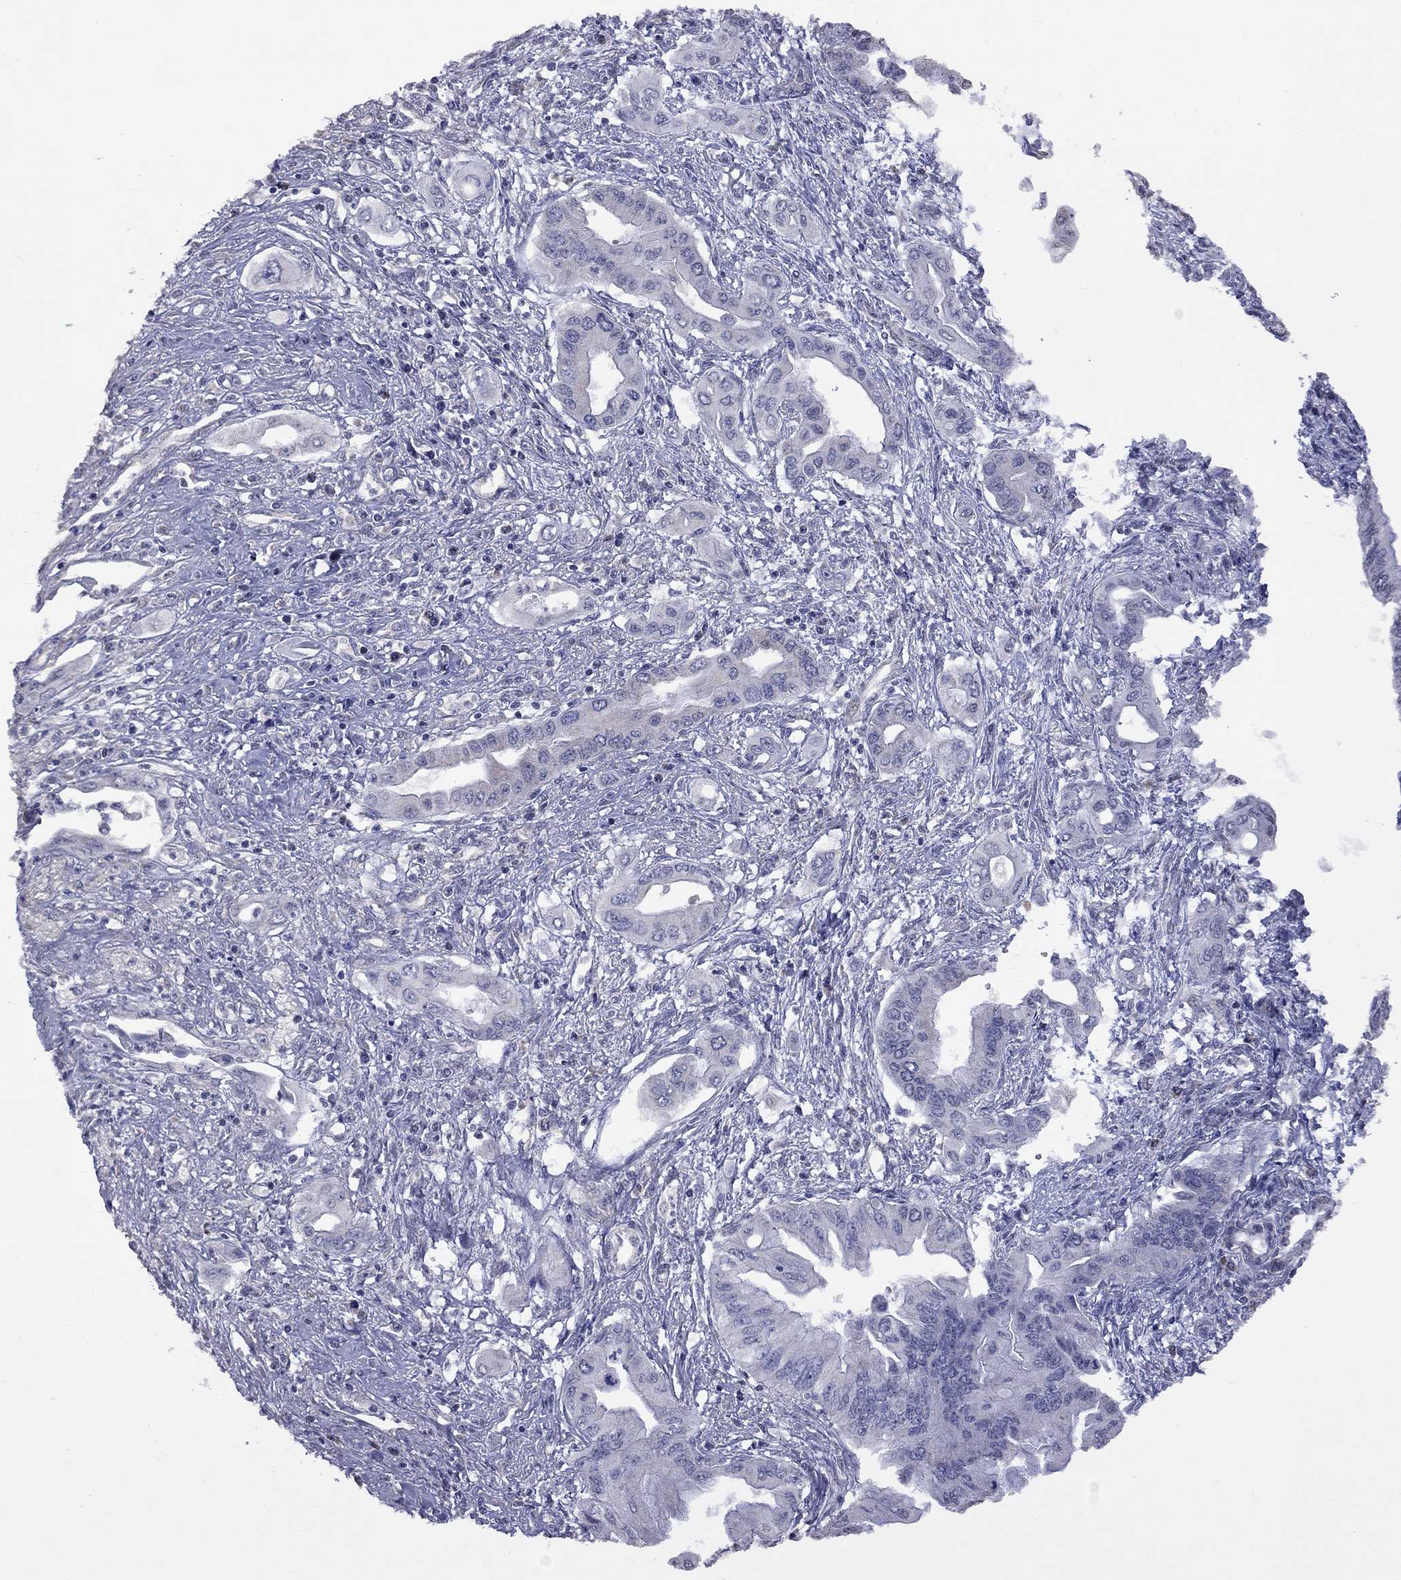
{"staining": {"intensity": "negative", "quantity": "none", "location": "none"}, "tissue": "pancreatic cancer", "cell_type": "Tumor cells", "image_type": "cancer", "snomed": [{"axis": "morphology", "description": "Adenocarcinoma, NOS"}, {"axis": "topography", "description": "Pancreas"}], "caption": "Tumor cells show no significant positivity in pancreatic cancer.", "gene": "NDUFB1", "patient": {"sex": "female", "age": 62}}